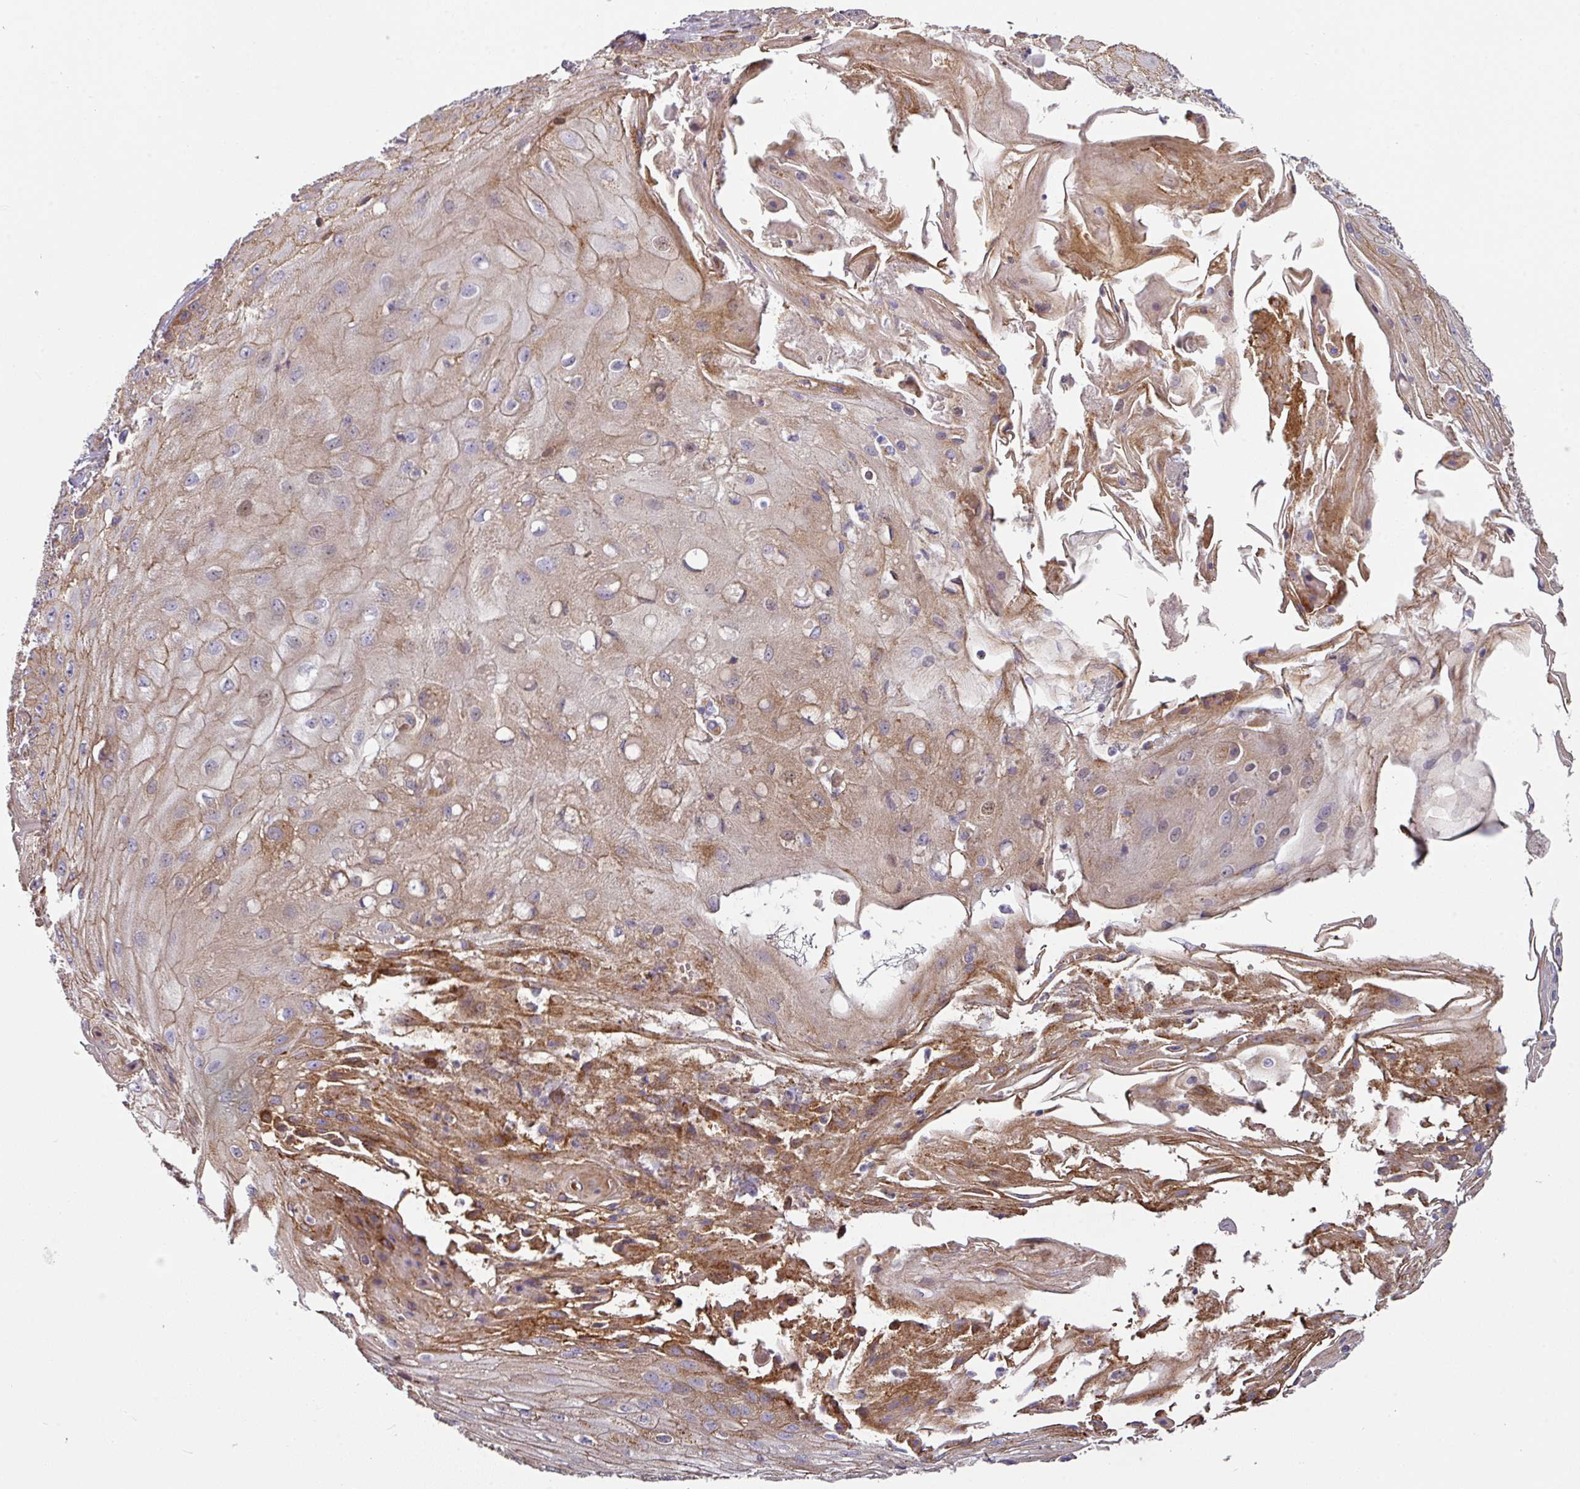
{"staining": {"intensity": "moderate", "quantity": ">75%", "location": "cytoplasmic/membranous,nuclear"}, "tissue": "skin cancer", "cell_type": "Tumor cells", "image_type": "cancer", "snomed": [{"axis": "morphology", "description": "Squamous cell carcinoma, NOS"}, {"axis": "topography", "description": "Skin"}], "caption": "The immunohistochemical stain highlights moderate cytoplasmic/membranous and nuclear expression in tumor cells of skin squamous cell carcinoma tissue. The staining was performed using DAB (3,3'-diaminobenzidine), with brown indicating positive protein expression. Nuclei are stained blue with hematoxylin.", "gene": "CASP2", "patient": {"sex": "male", "age": 70}}